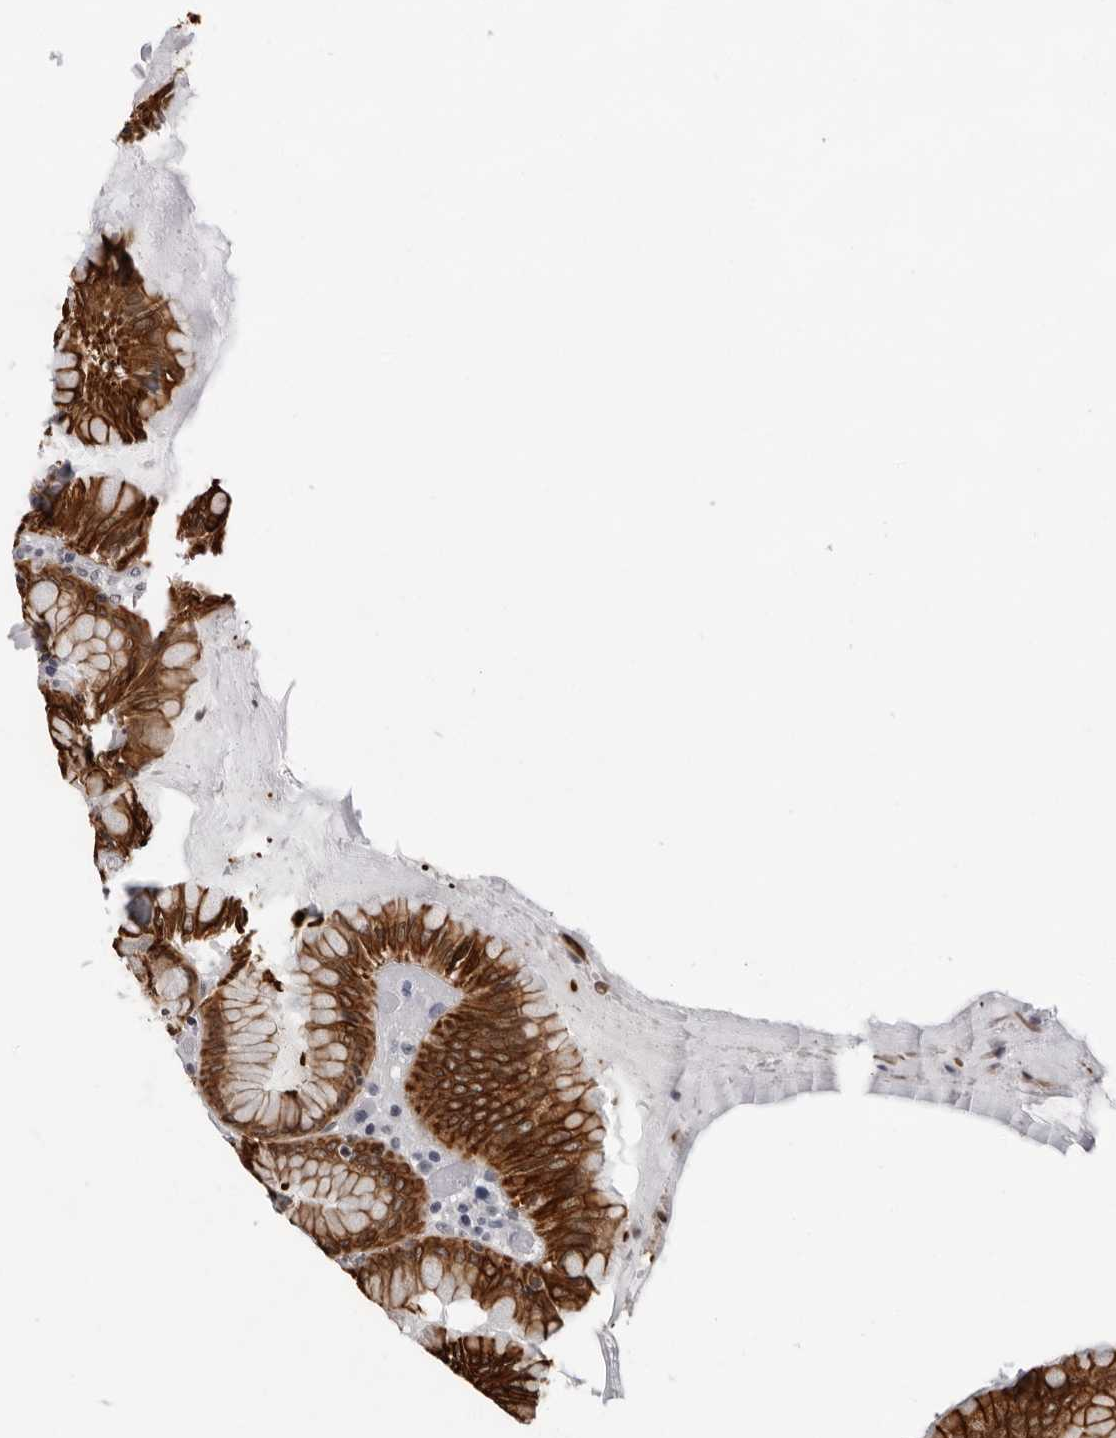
{"staining": {"intensity": "strong", "quantity": ">75%", "location": "cytoplasmic/membranous"}, "tissue": "stomach", "cell_type": "Glandular cells", "image_type": "normal", "snomed": [{"axis": "morphology", "description": "Normal tissue, NOS"}, {"axis": "topography", "description": "Stomach, lower"}], "caption": "Glandular cells reveal high levels of strong cytoplasmic/membranous expression in about >75% of cells in normal stomach.", "gene": "CCDC28B", "patient": {"sex": "female", "age": 76}}